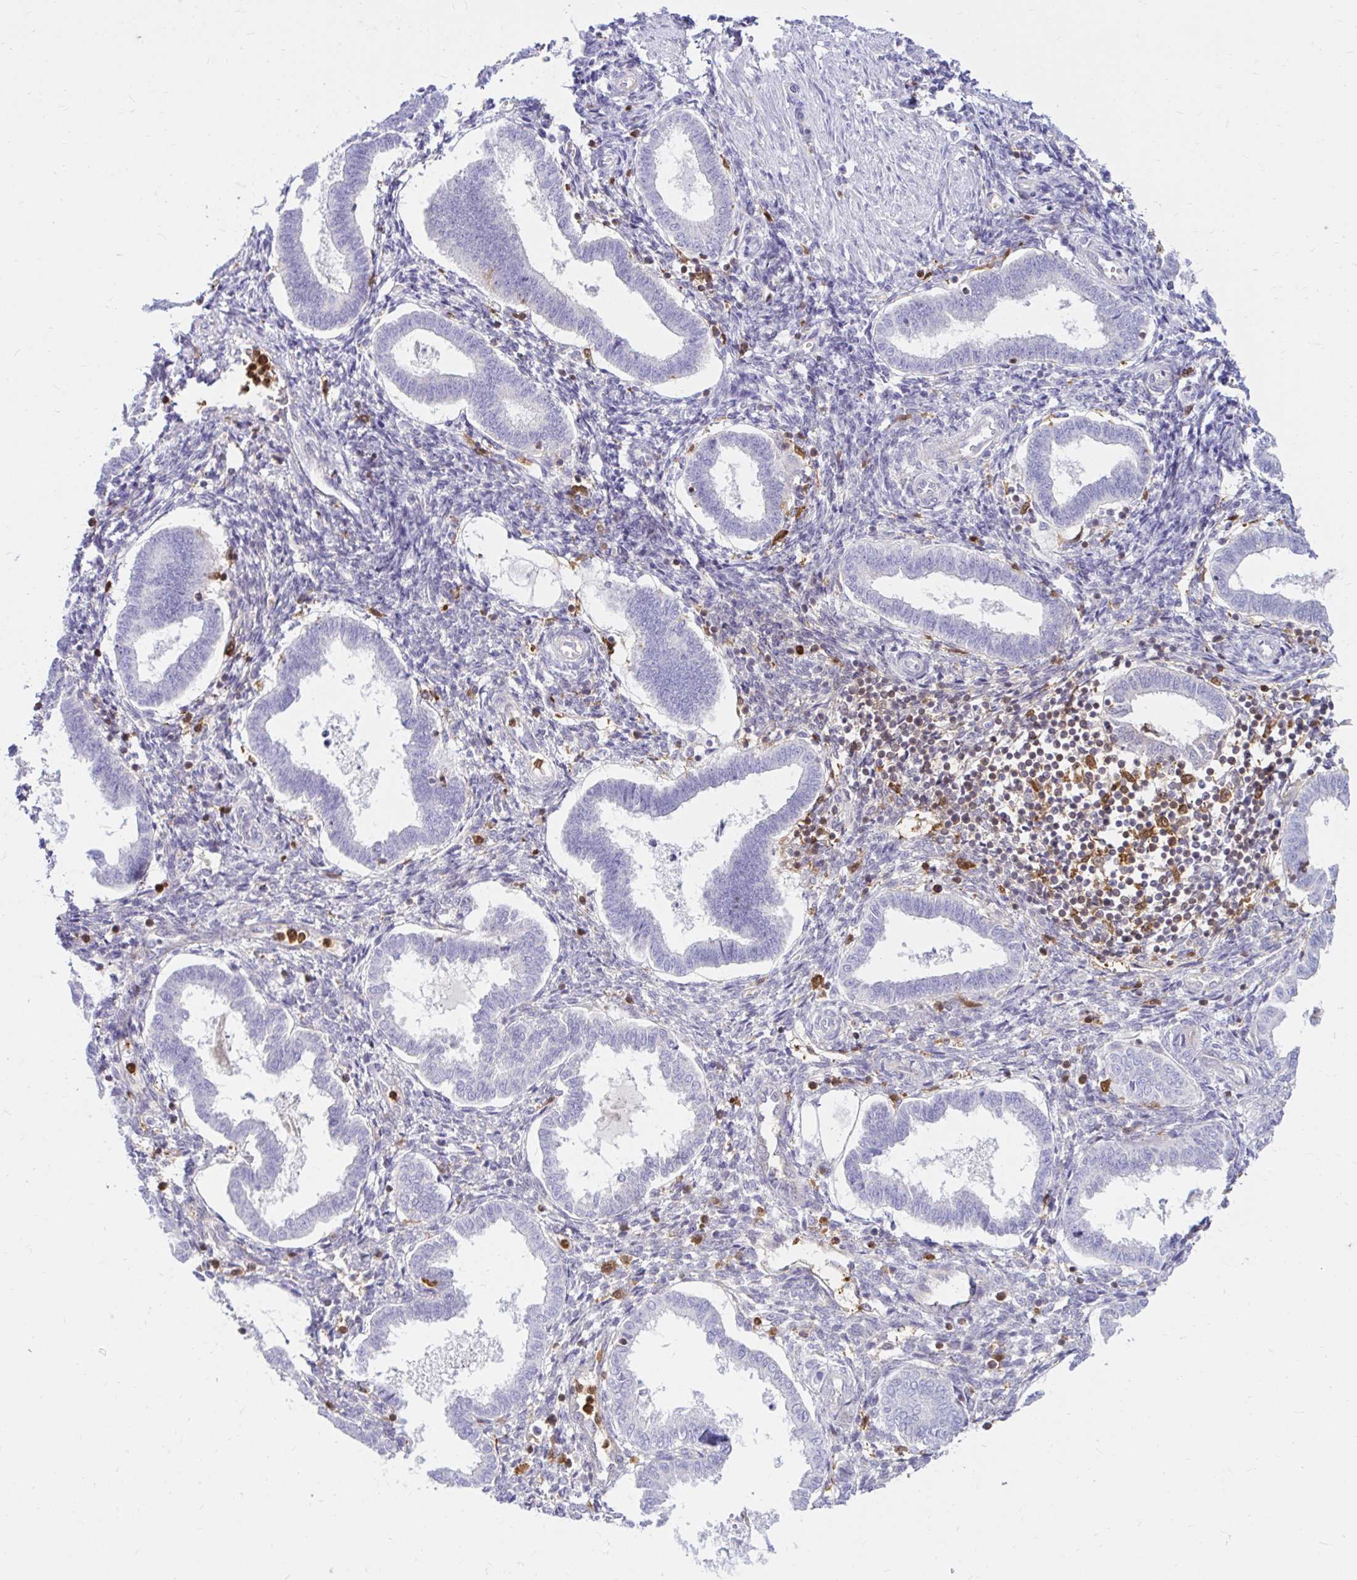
{"staining": {"intensity": "weak", "quantity": "<25%", "location": "cytoplasmic/membranous"}, "tissue": "endometrium", "cell_type": "Cells in endometrial stroma", "image_type": "normal", "snomed": [{"axis": "morphology", "description": "Normal tissue, NOS"}, {"axis": "topography", "description": "Endometrium"}], "caption": "DAB (3,3'-diaminobenzidine) immunohistochemical staining of unremarkable endometrium reveals no significant staining in cells in endometrial stroma. The staining is performed using DAB (3,3'-diaminobenzidine) brown chromogen with nuclei counter-stained in using hematoxylin.", "gene": "PYCARD", "patient": {"sex": "female", "age": 24}}